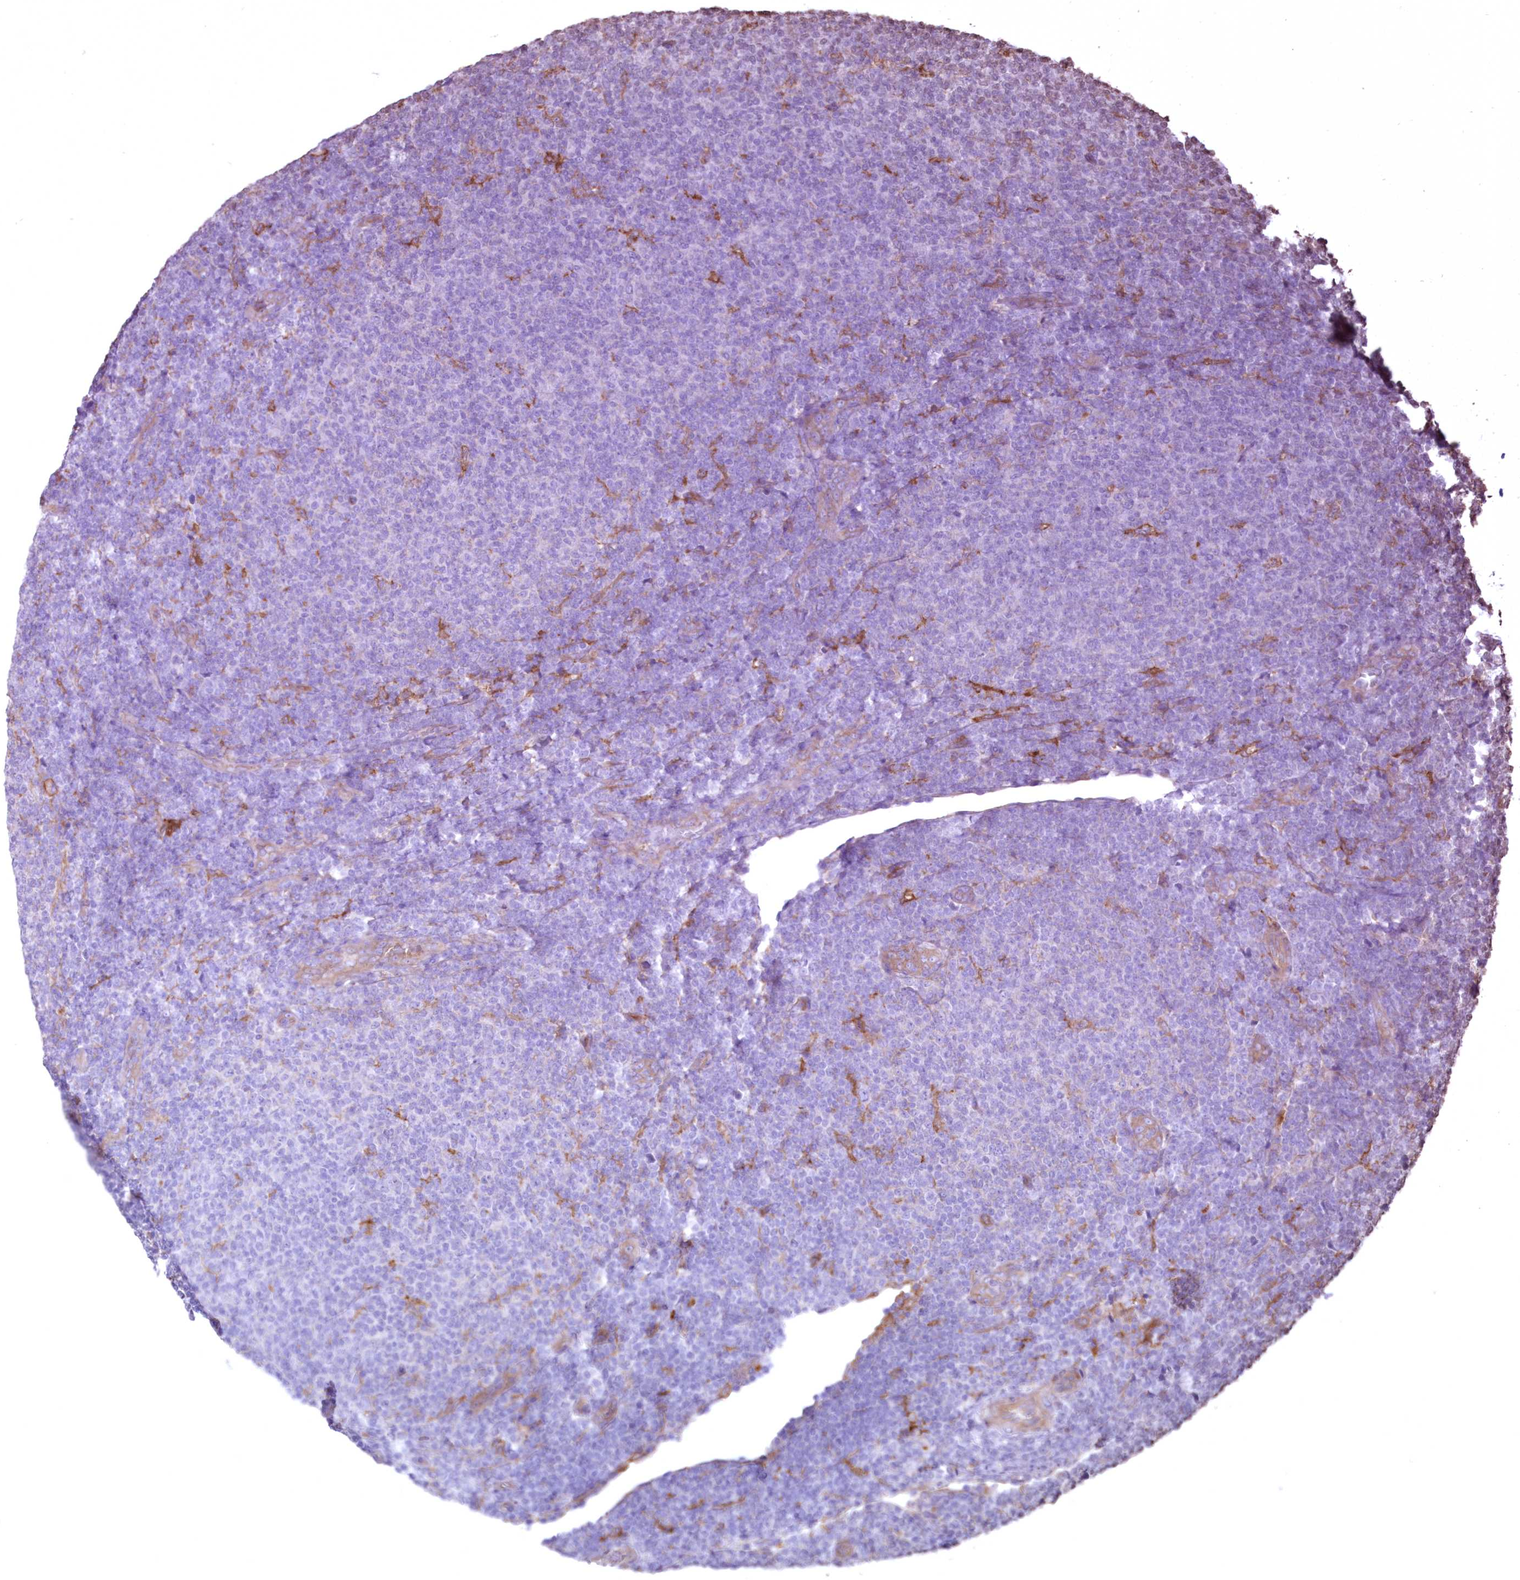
{"staining": {"intensity": "negative", "quantity": "none", "location": "none"}, "tissue": "lymphoma", "cell_type": "Tumor cells", "image_type": "cancer", "snomed": [{"axis": "morphology", "description": "Malignant lymphoma, non-Hodgkin's type, Low grade"}, {"axis": "topography", "description": "Lymph node"}], "caption": "Human lymphoma stained for a protein using immunohistochemistry shows no expression in tumor cells.", "gene": "FCHO2", "patient": {"sex": "male", "age": 66}}